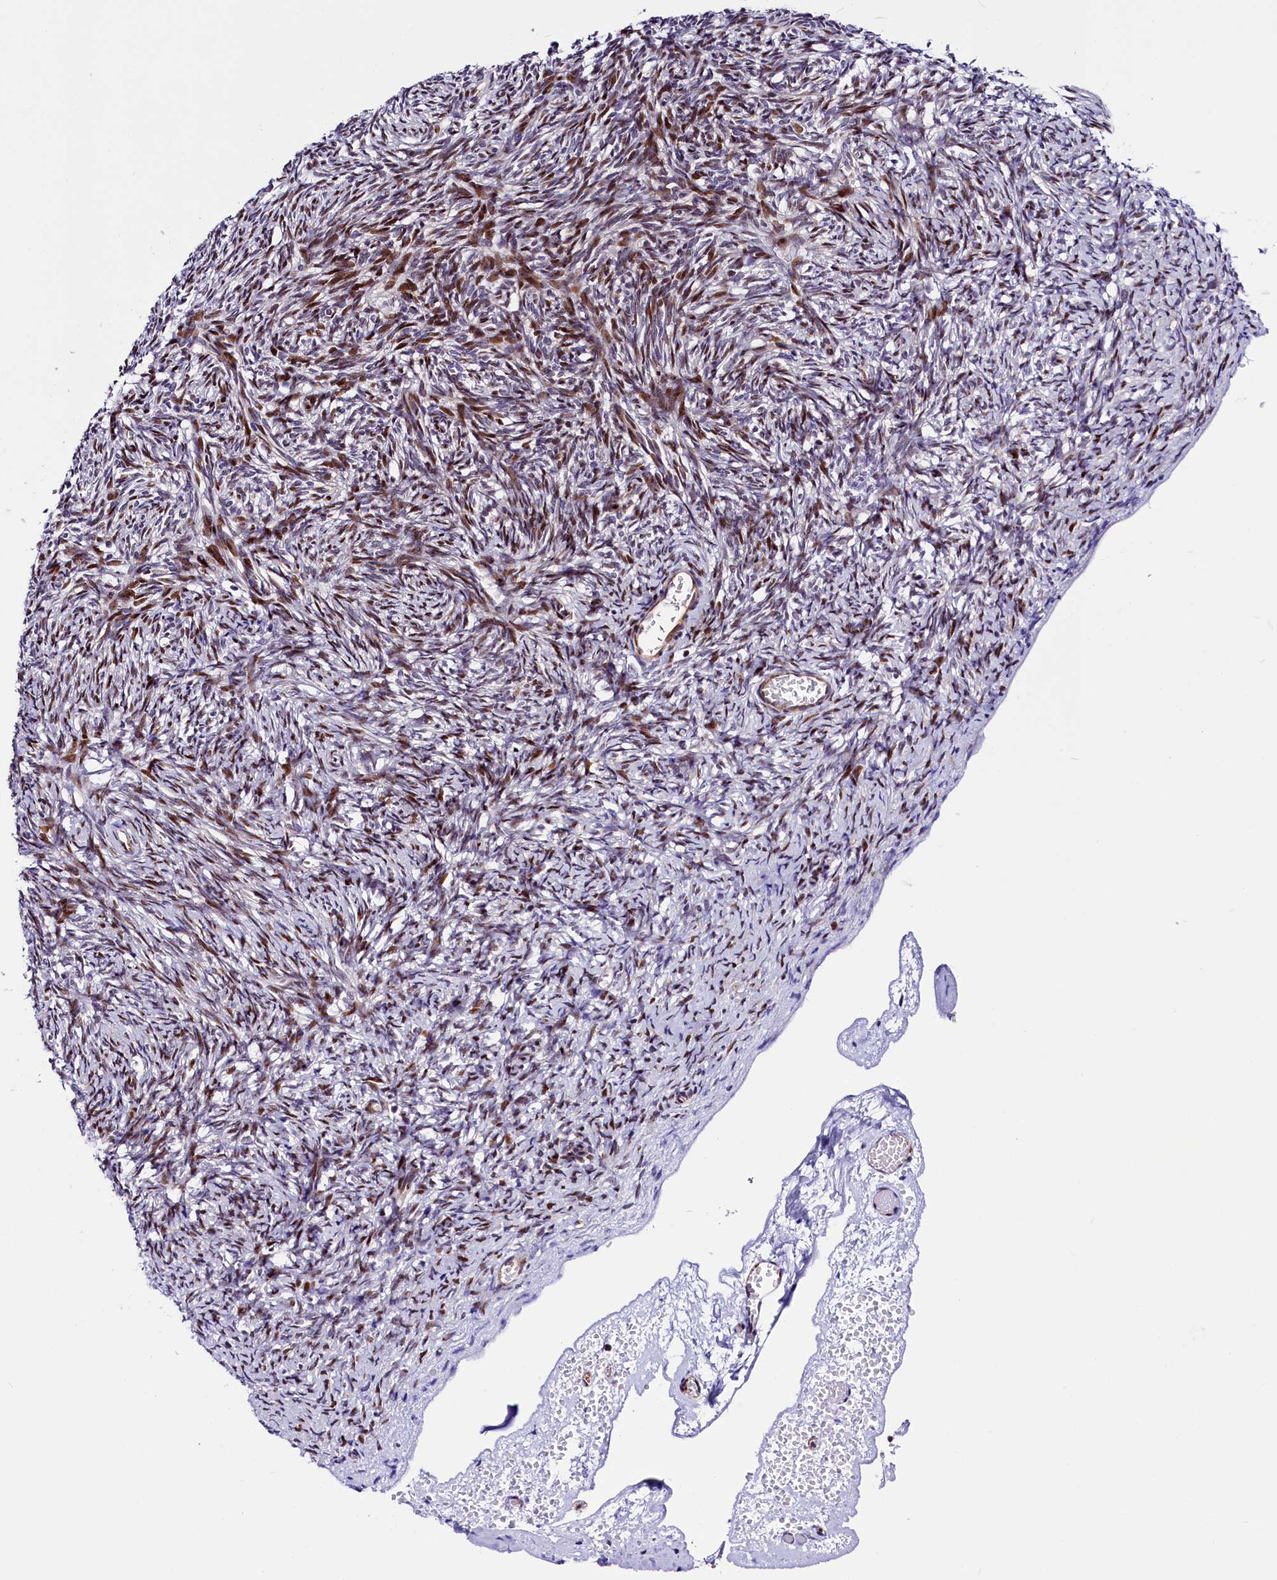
{"staining": {"intensity": "moderate", "quantity": "25%-75%", "location": "nuclear"}, "tissue": "ovary", "cell_type": "Ovarian stroma cells", "image_type": "normal", "snomed": [{"axis": "morphology", "description": "Normal tissue, NOS"}, {"axis": "topography", "description": "Ovary"}], "caption": "The immunohistochemical stain highlights moderate nuclear staining in ovarian stroma cells of unremarkable ovary. (DAB (3,3'-diaminobenzidine) IHC with brightfield microscopy, high magnification).", "gene": "TRMT112", "patient": {"sex": "female", "age": 34}}